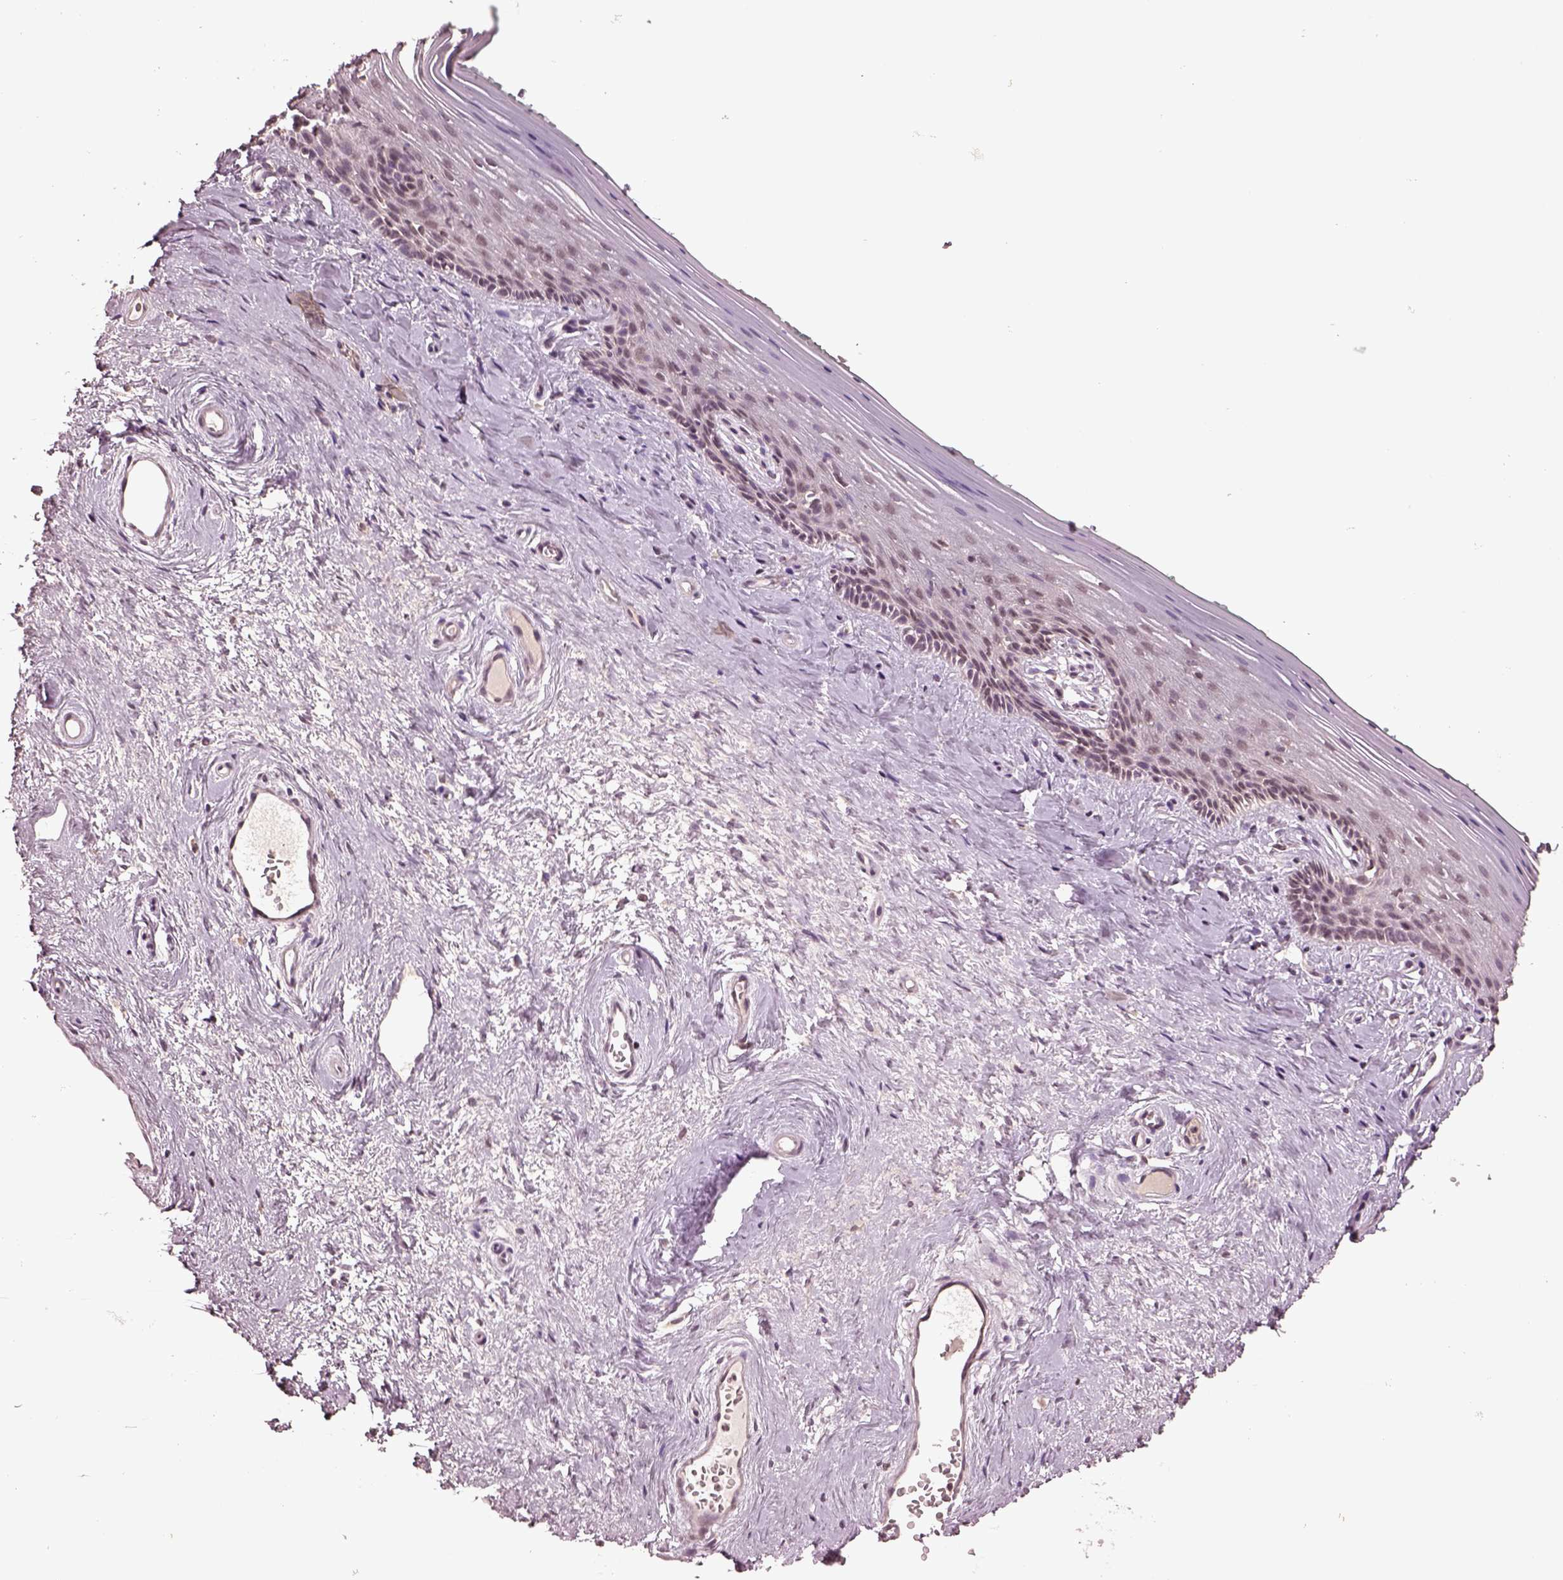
{"staining": {"intensity": "weak", "quantity": "<25%", "location": "nuclear"}, "tissue": "vagina", "cell_type": "Squamous epithelial cells", "image_type": "normal", "snomed": [{"axis": "morphology", "description": "Normal tissue, NOS"}, {"axis": "topography", "description": "Vagina"}], "caption": "DAB (3,3'-diaminobenzidine) immunohistochemical staining of normal human vagina reveals no significant expression in squamous epithelial cells. The staining was performed using DAB to visualize the protein expression in brown, while the nuclei were stained in blue with hematoxylin (Magnification: 20x).", "gene": "GRM4", "patient": {"sex": "female", "age": 45}}